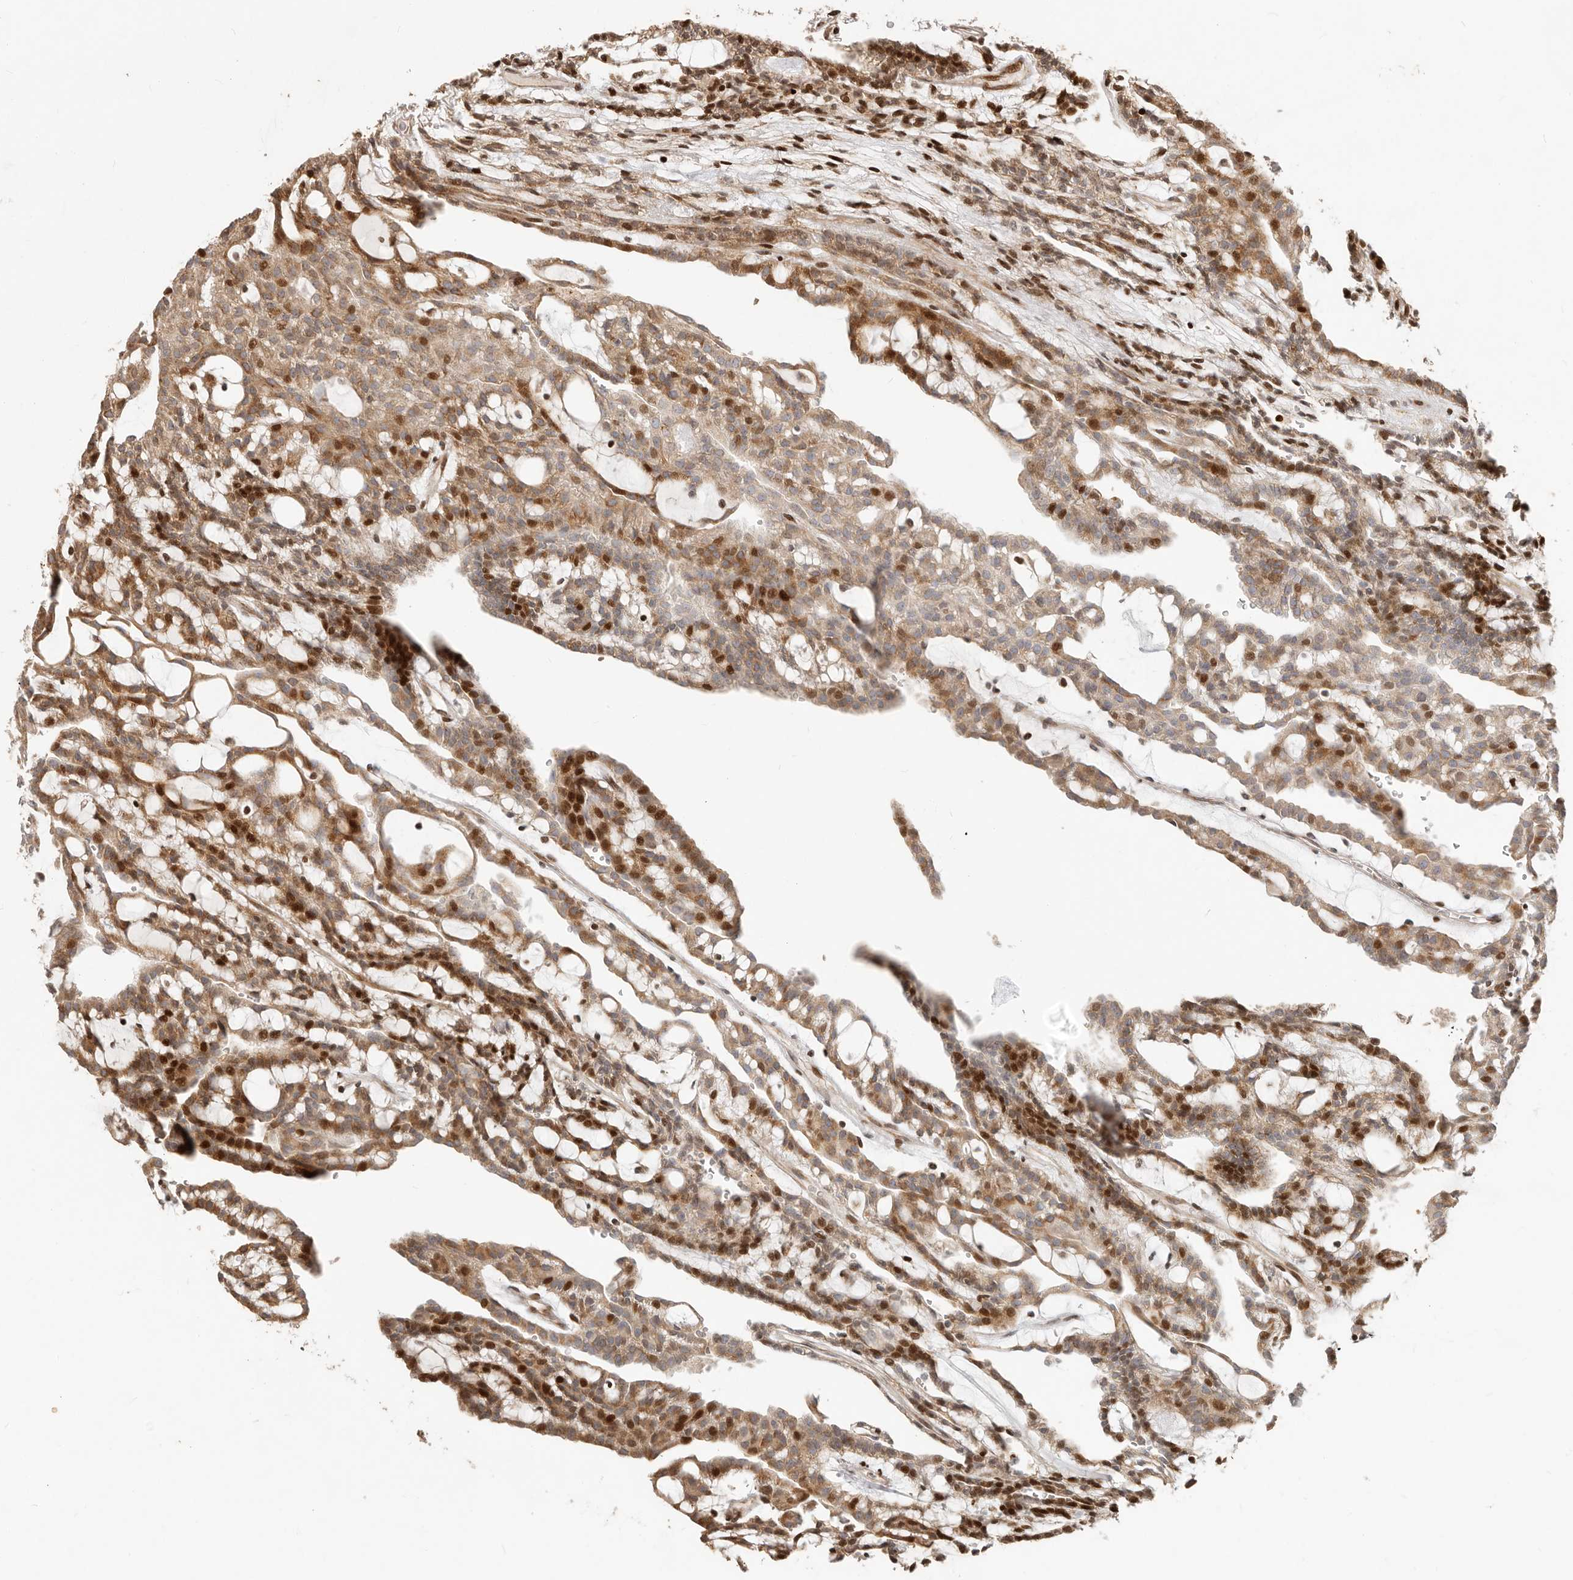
{"staining": {"intensity": "moderate", "quantity": ">75%", "location": "cytoplasmic/membranous,nuclear"}, "tissue": "renal cancer", "cell_type": "Tumor cells", "image_type": "cancer", "snomed": [{"axis": "morphology", "description": "Adenocarcinoma, NOS"}, {"axis": "topography", "description": "Kidney"}], "caption": "DAB (3,3'-diaminobenzidine) immunohistochemical staining of adenocarcinoma (renal) displays moderate cytoplasmic/membranous and nuclear protein positivity in about >75% of tumor cells.", "gene": "TRIM4", "patient": {"sex": "male", "age": 63}}